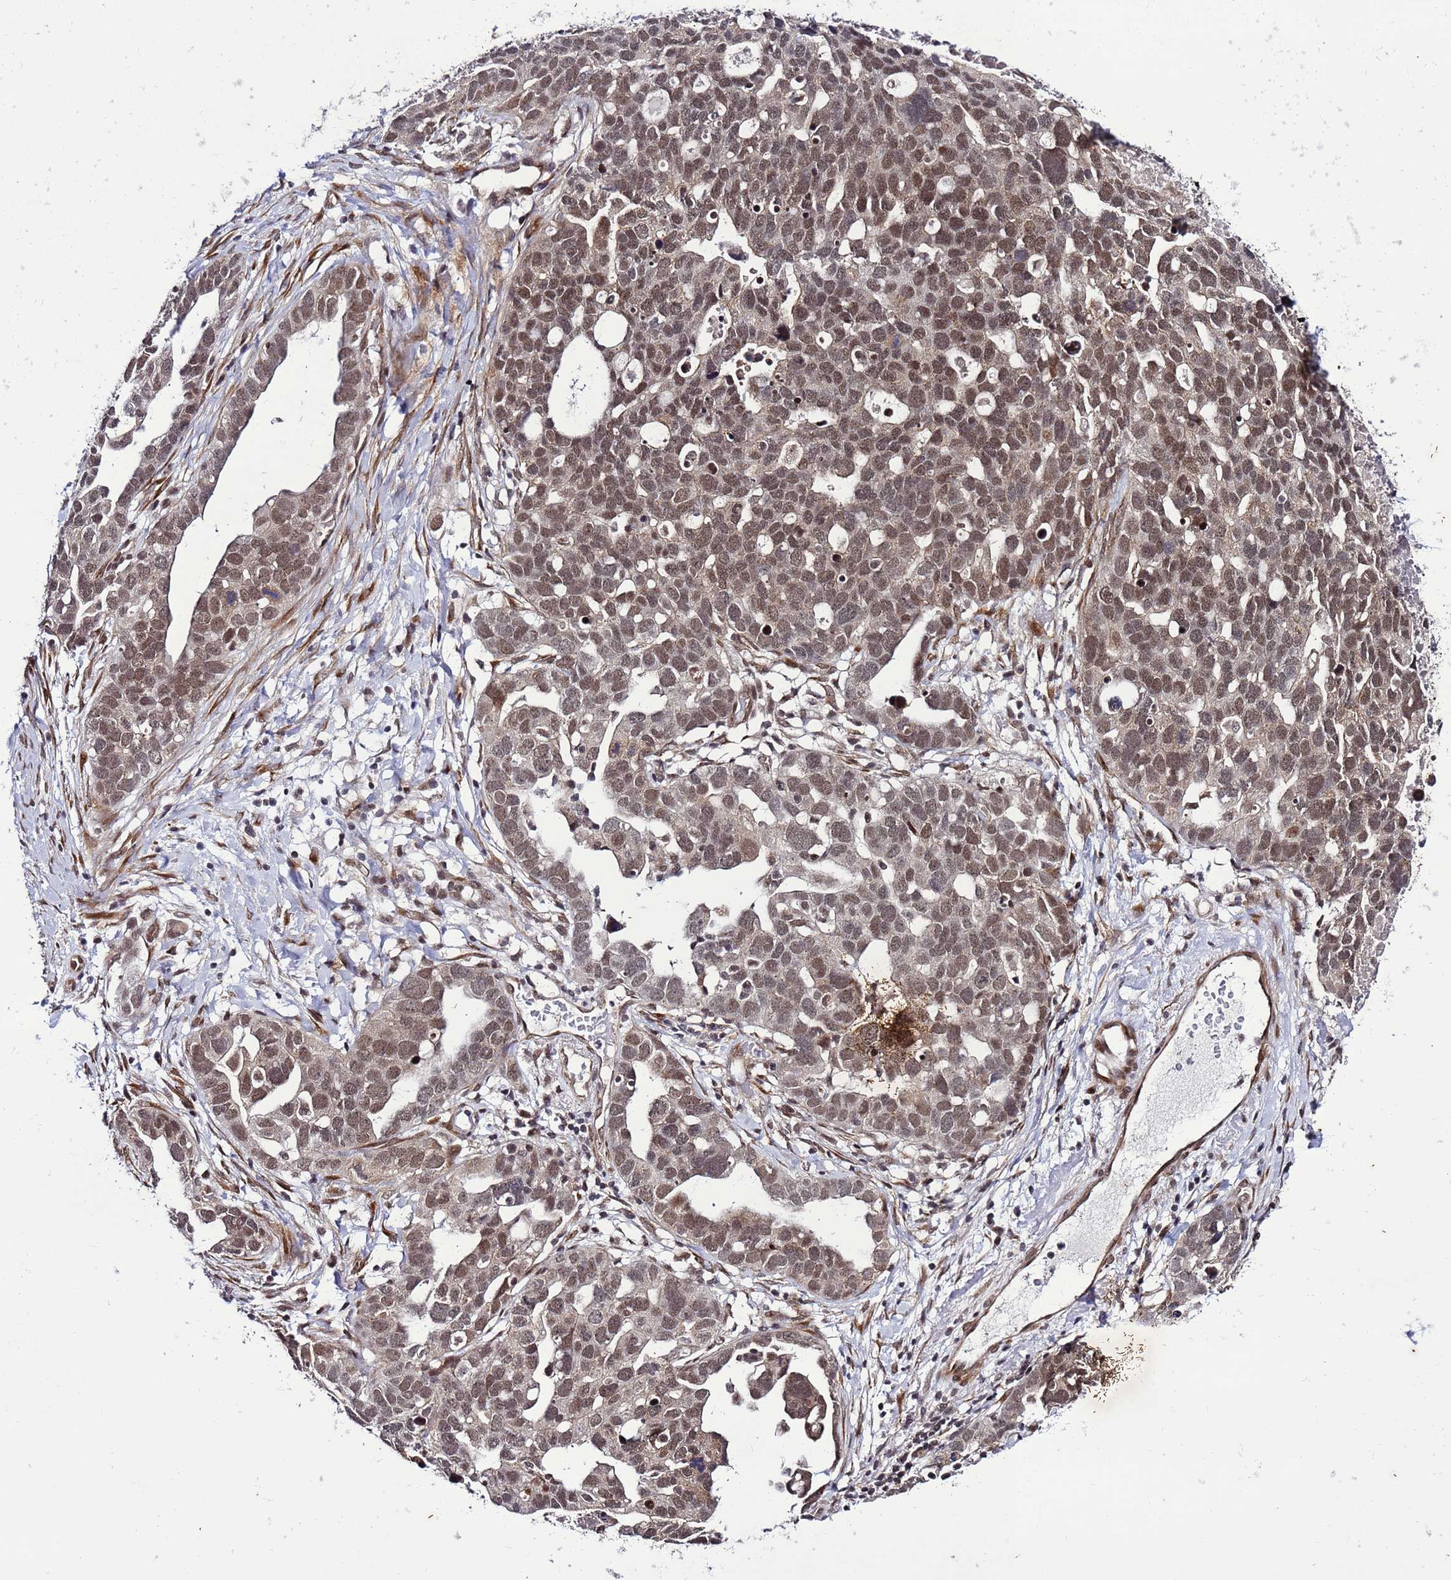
{"staining": {"intensity": "moderate", "quantity": ">75%", "location": "nuclear"}, "tissue": "ovarian cancer", "cell_type": "Tumor cells", "image_type": "cancer", "snomed": [{"axis": "morphology", "description": "Cystadenocarcinoma, serous, NOS"}, {"axis": "topography", "description": "Ovary"}], "caption": "Moderate nuclear protein positivity is seen in approximately >75% of tumor cells in serous cystadenocarcinoma (ovarian). (DAB IHC with brightfield microscopy, high magnification).", "gene": "POLR2D", "patient": {"sex": "female", "age": 54}}